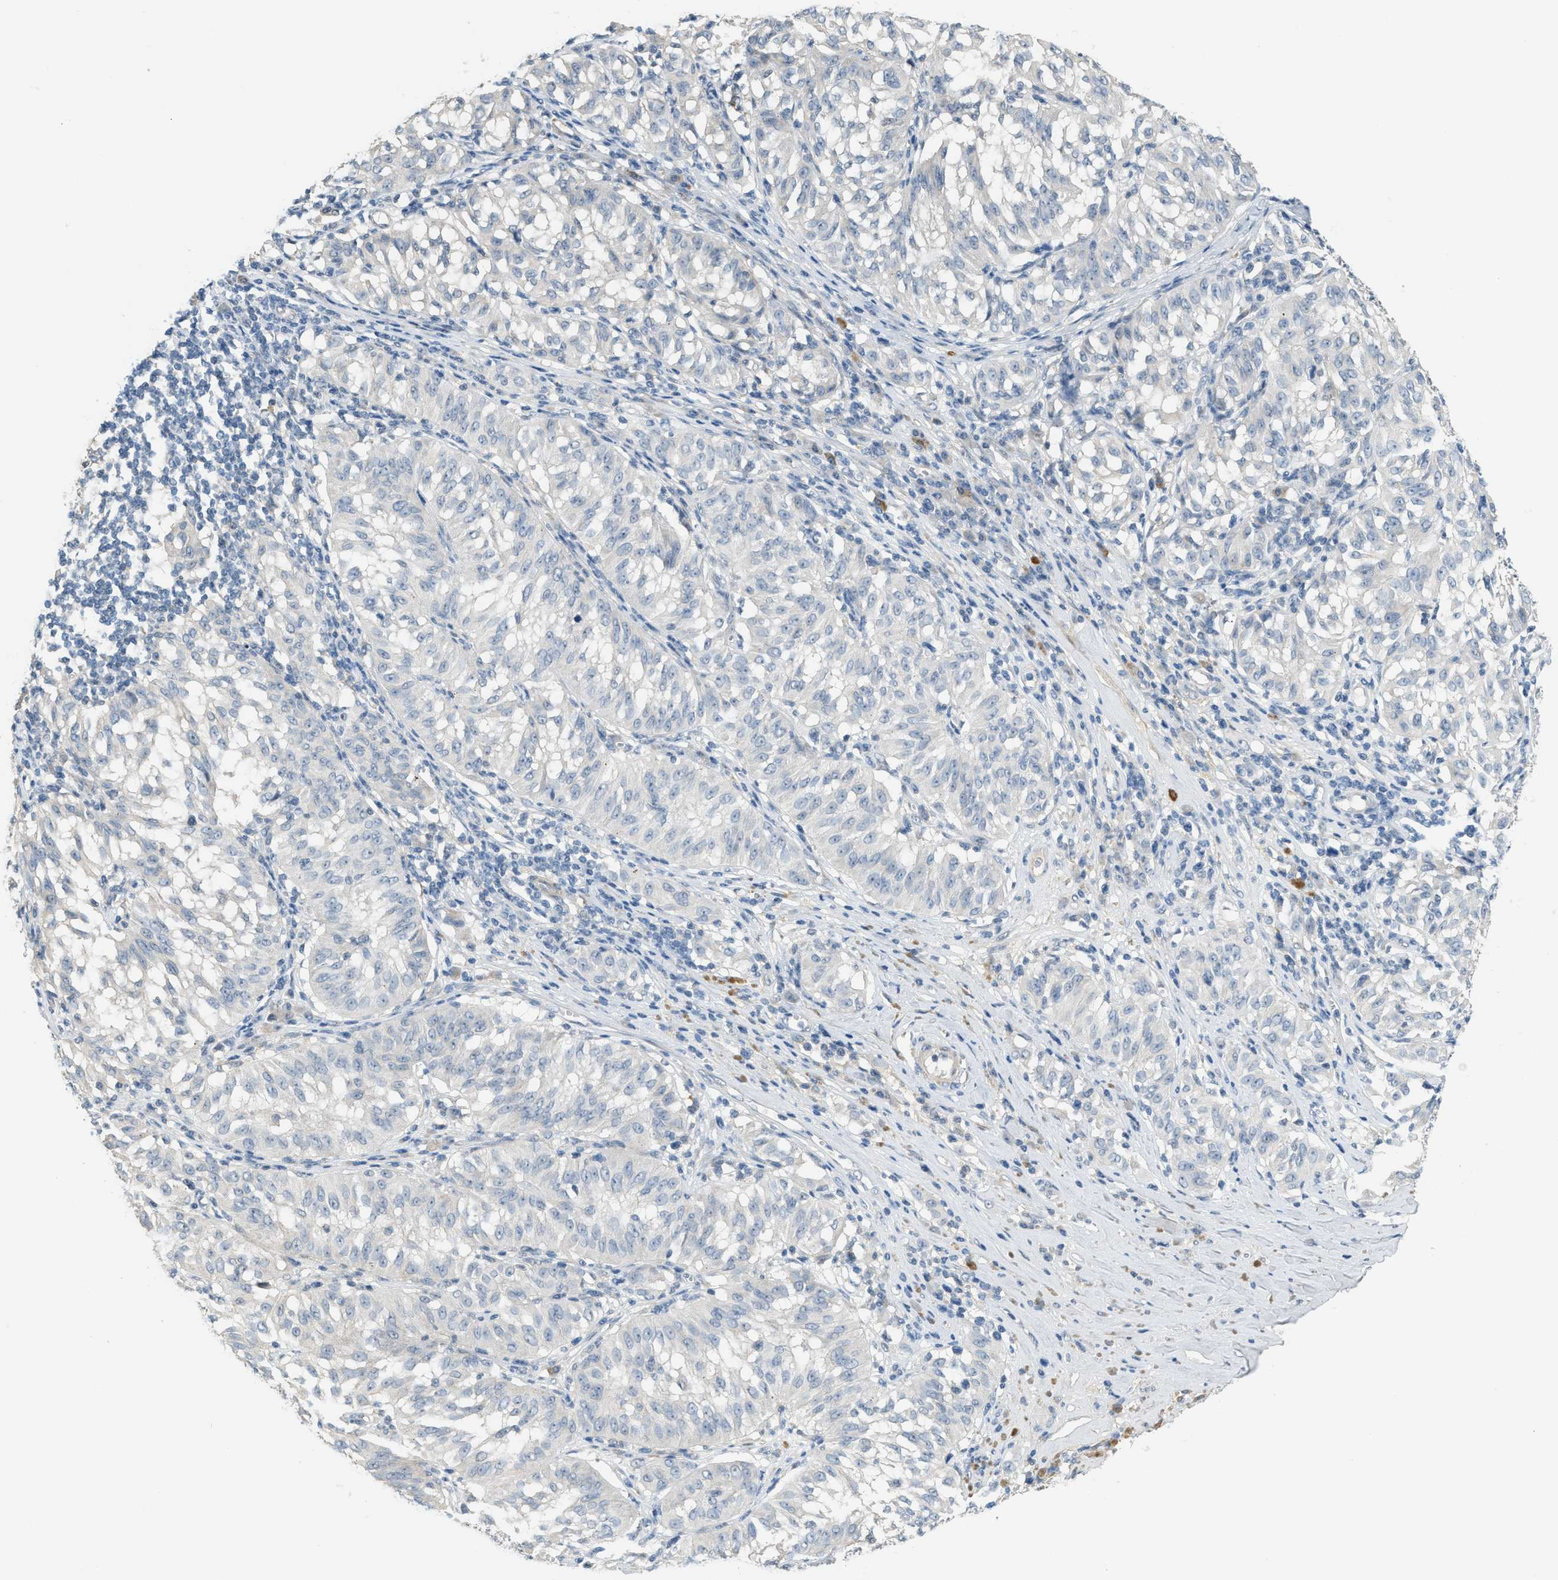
{"staining": {"intensity": "negative", "quantity": "none", "location": "none"}, "tissue": "melanoma", "cell_type": "Tumor cells", "image_type": "cancer", "snomed": [{"axis": "morphology", "description": "Malignant melanoma, NOS"}, {"axis": "topography", "description": "Skin"}], "caption": "DAB immunohistochemical staining of malignant melanoma displays no significant positivity in tumor cells.", "gene": "TMEM154", "patient": {"sex": "female", "age": 72}}